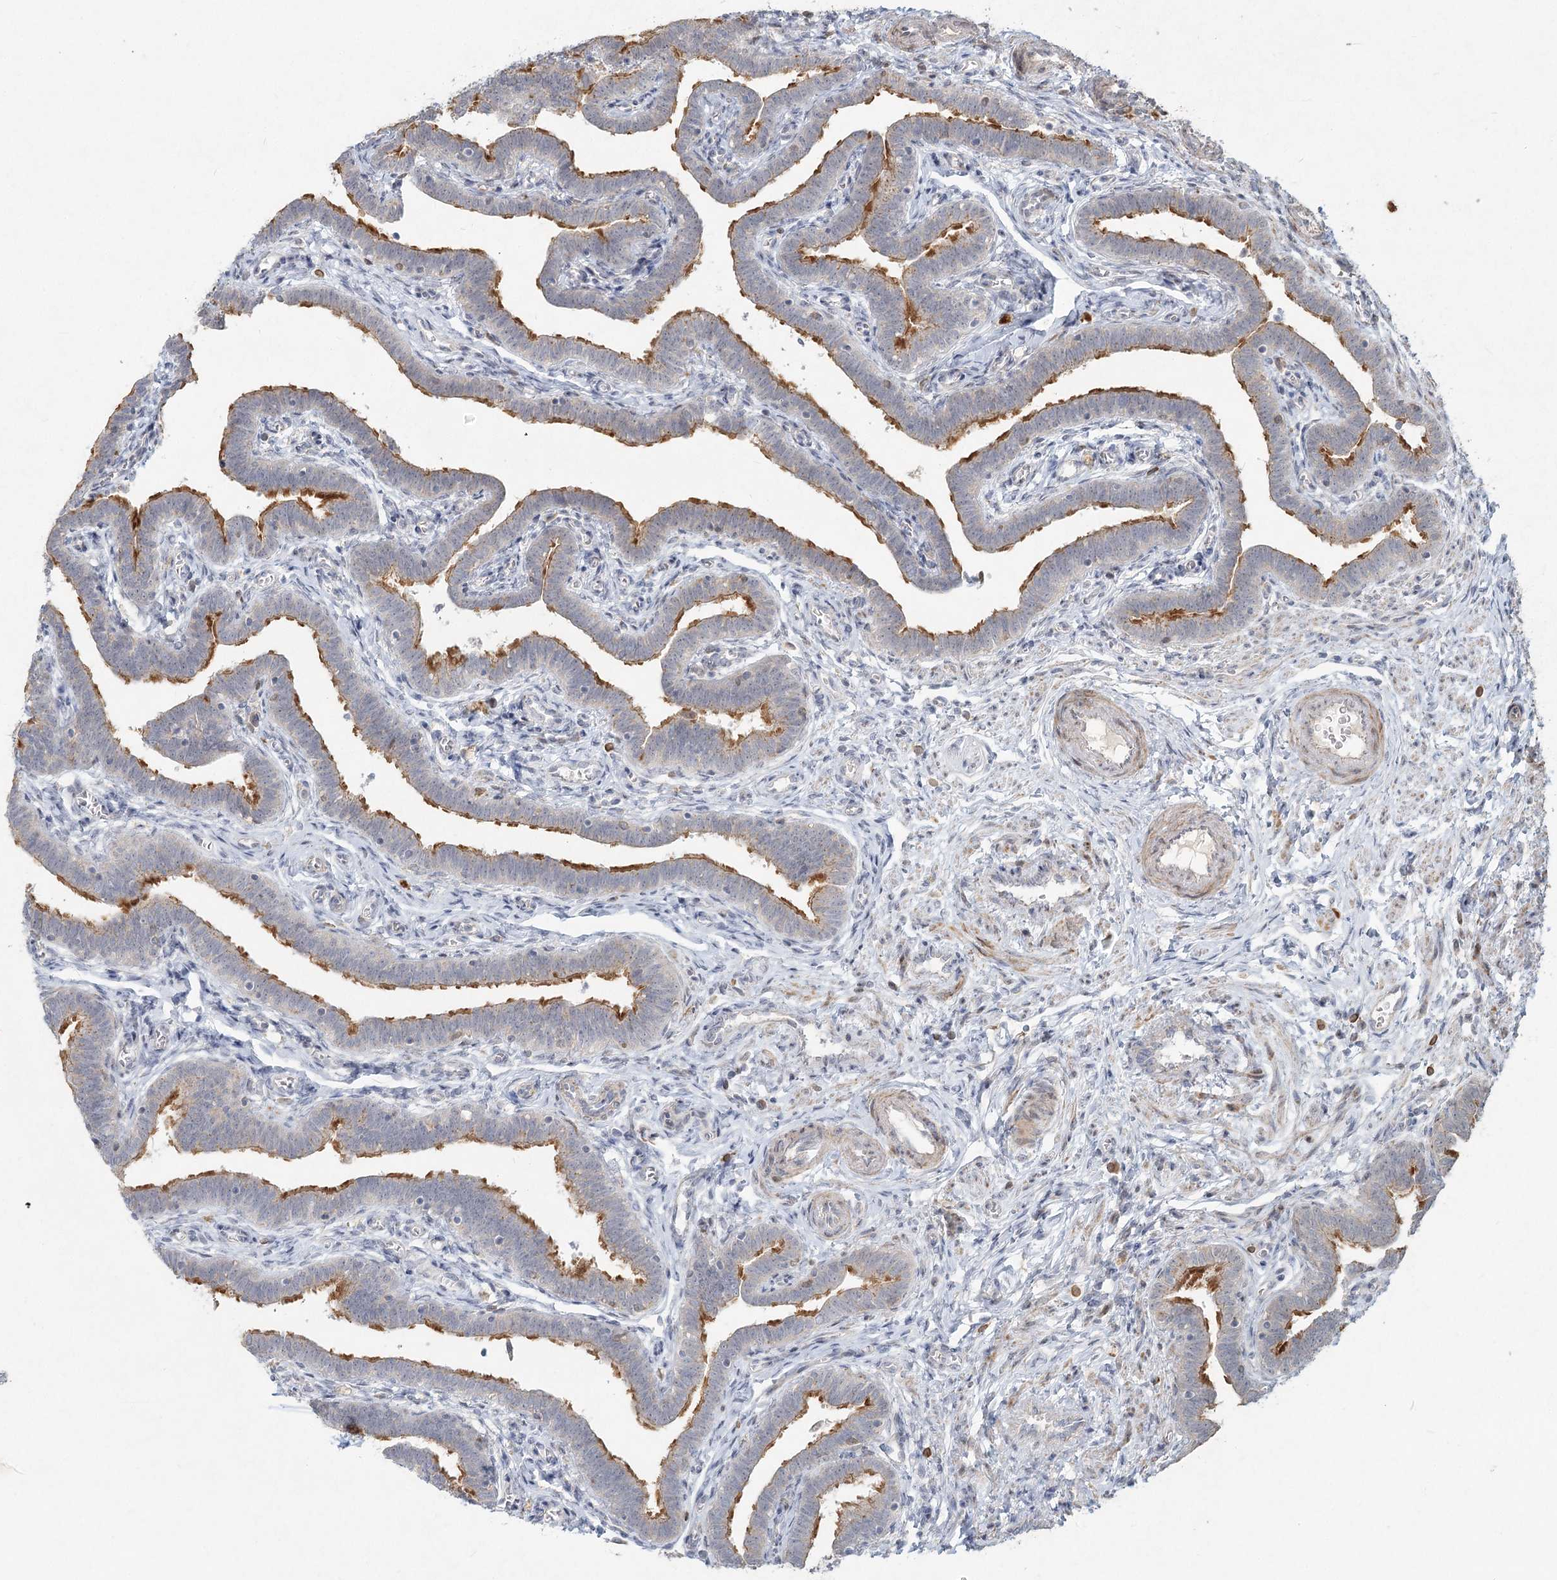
{"staining": {"intensity": "moderate", "quantity": "25%-75%", "location": "cytoplasmic/membranous"}, "tissue": "fallopian tube", "cell_type": "Glandular cells", "image_type": "normal", "snomed": [{"axis": "morphology", "description": "Normal tissue, NOS"}, {"axis": "topography", "description": "Fallopian tube"}], "caption": "Immunohistochemical staining of normal human fallopian tube reveals medium levels of moderate cytoplasmic/membranous positivity in about 25%-75% of glandular cells.", "gene": "LRP2BP", "patient": {"sex": "female", "age": 36}}